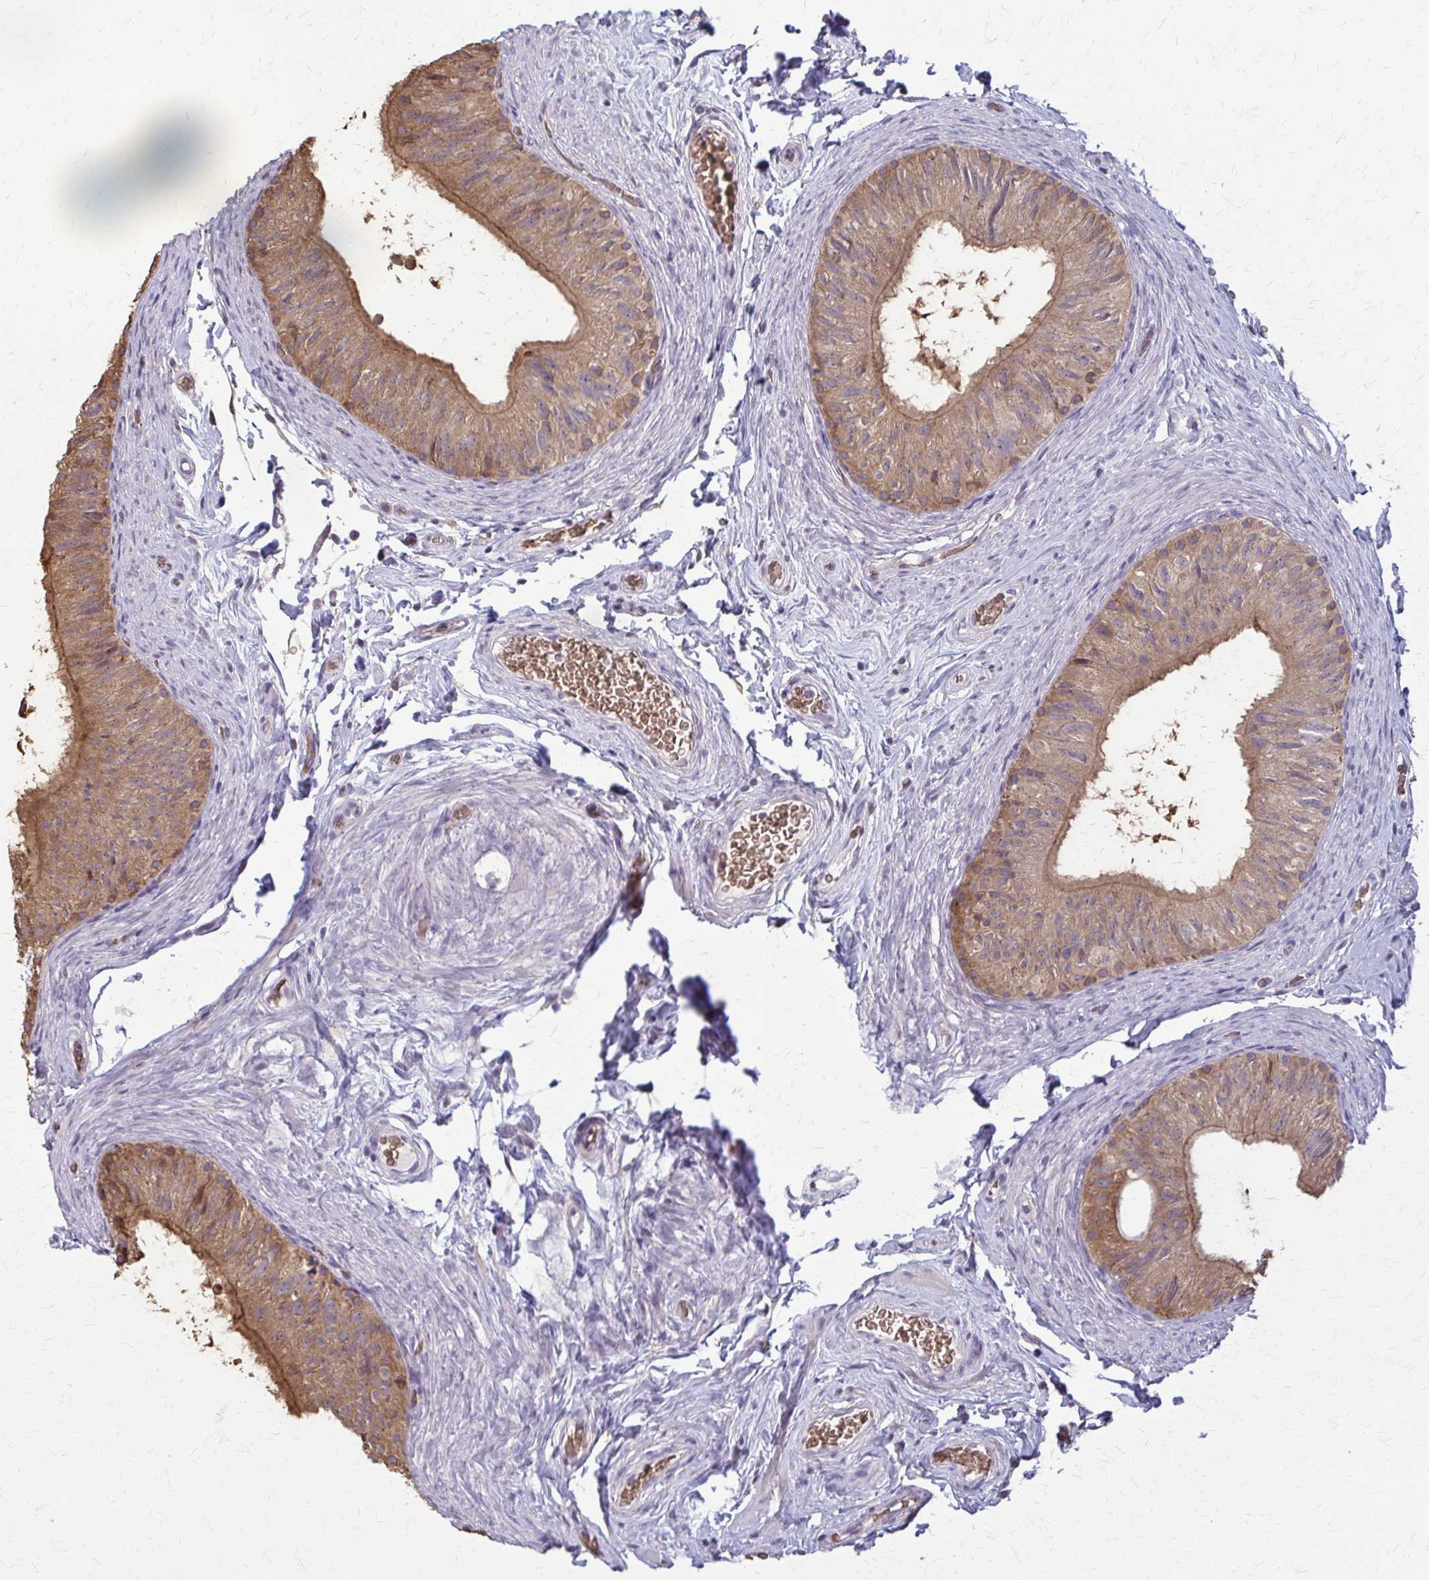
{"staining": {"intensity": "moderate", "quantity": ">75%", "location": "cytoplasmic/membranous"}, "tissue": "epididymis", "cell_type": "Glandular cells", "image_type": "normal", "snomed": [{"axis": "morphology", "description": "Normal tissue, NOS"}, {"axis": "topography", "description": "Epididymis, spermatic cord, NOS"}, {"axis": "topography", "description": "Epididymis"}], "caption": "Immunohistochemical staining of unremarkable epididymis demonstrates >75% levels of moderate cytoplasmic/membranous protein staining in about >75% of glandular cells.", "gene": "ZNF34", "patient": {"sex": "male", "age": 31}}